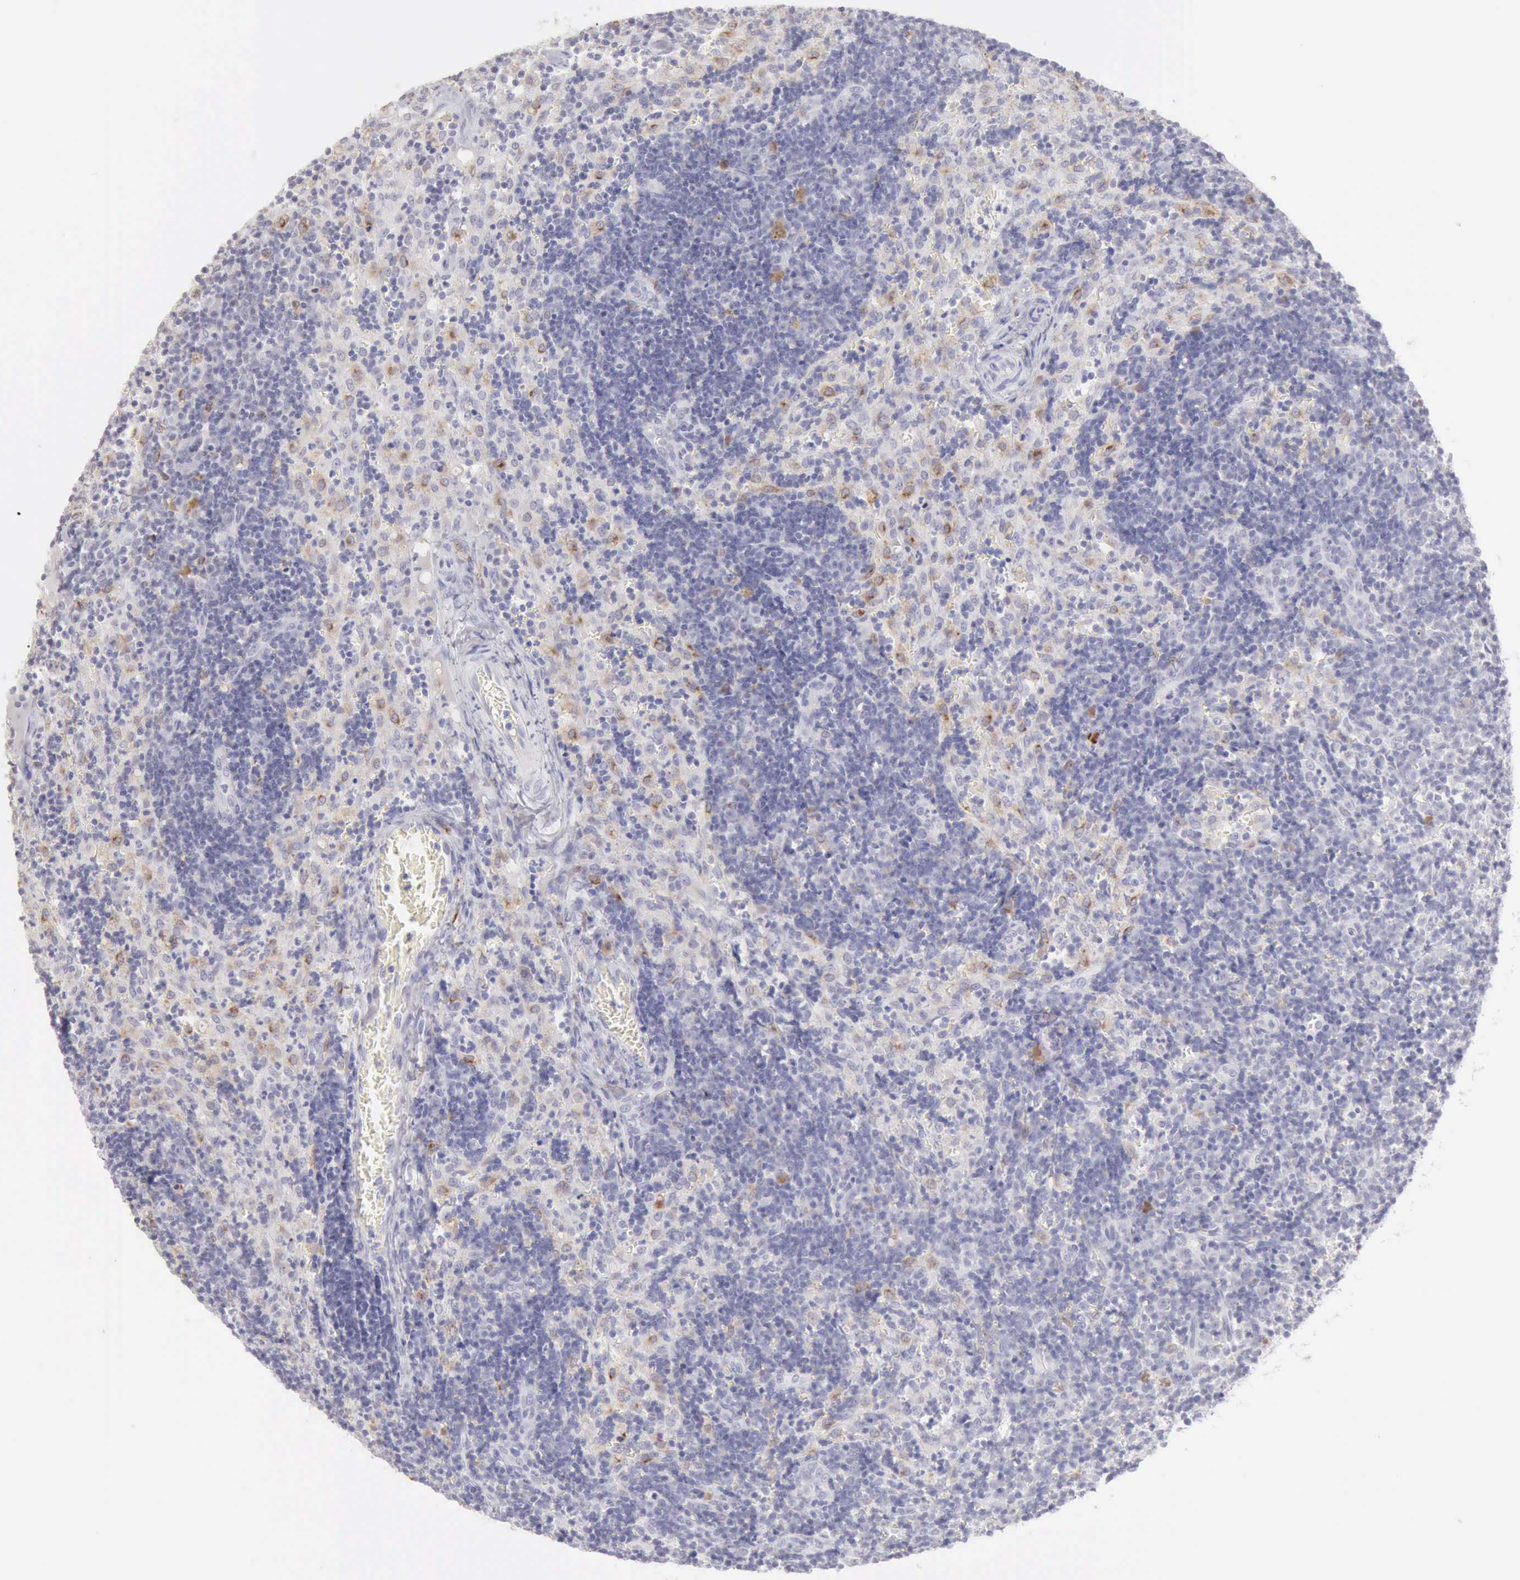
{"staining": {"intensity": "negative", "quantity": "none", "location": "none"}, "tissue": "lymph node", "cell_type": "Germinal center cells", "image_type": "normal", "snomed": [{"axis": "morphology", "description": "Normal tissue, NOS"}, {"axis": "morphology", "description": "Inflammation, NOS"}, {"axis": "topography", "description": "Lymph node"}, {"axis": "topography", "description": "Salivary gland"}], "caption": "A micrograph of human lymph node is negative for staining in germinal center cells. The staining was performed using DAB to visualize the protein expression in brown, while the nuclei were stained in blue with hematoxylin (Magnification: 20x).", "gene": "RNASE1", "patient": {"sex": "male", "age": 3}}